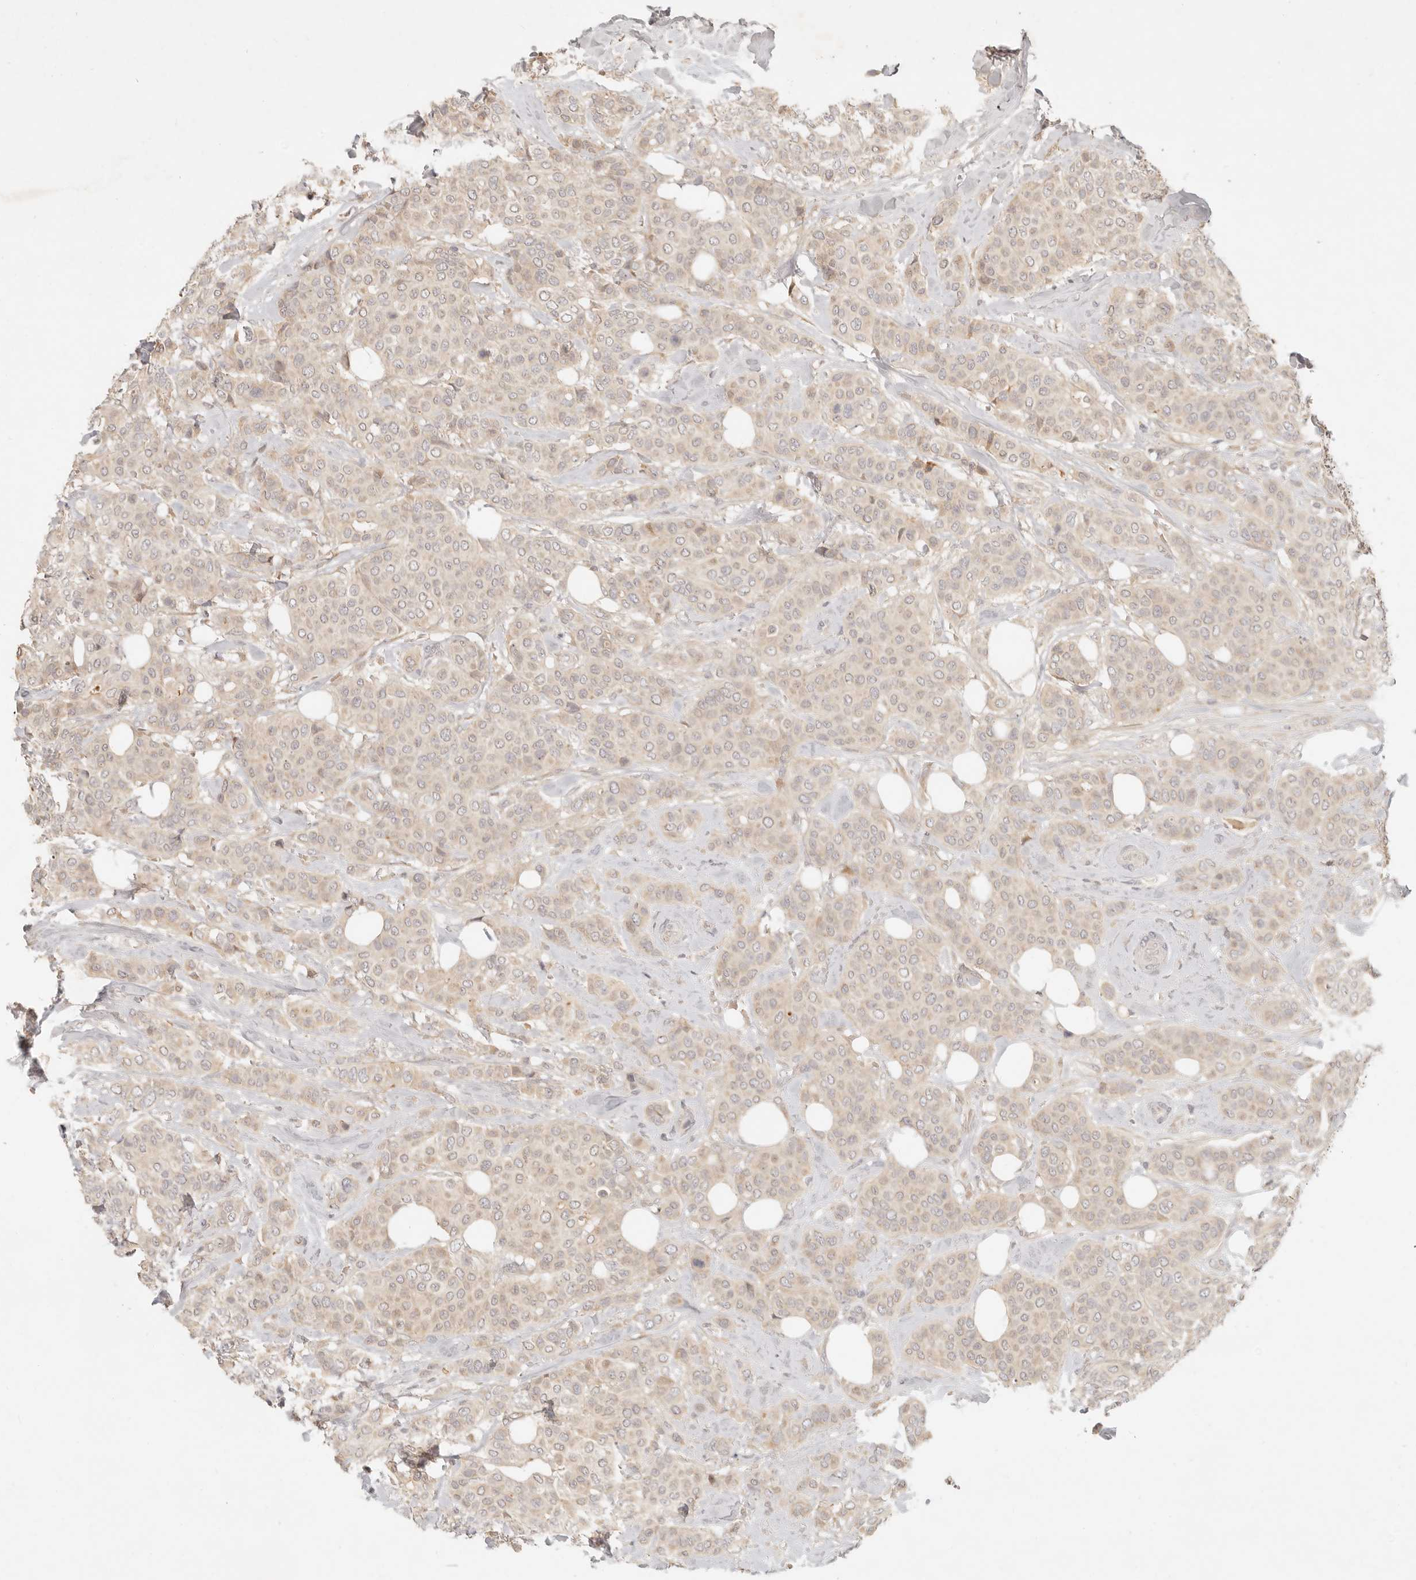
{"staining": {"intensity": "weak", "quantity": ">75%", "location": "cytoplasmic/membranous"}, "tissue": "breast cancer", "cell_type": "Tumor cells", "image_type": "cancer", "snomed": [{"axis": "morphology", "description": "Lobular carcinoma"}, {"axis": "topography", "description": "Breast"}], "caption": "Weak cytoplasmic/membranous staining is identified in approximately >75% of tumor cells in lobular carcinoma (breast). (DAB (3,3'-diaminobenzidine) IHC with brightfield microscopy, high magnification).", "gene": "UBXN11", "patient": {"sex": "female", "age": 51}}